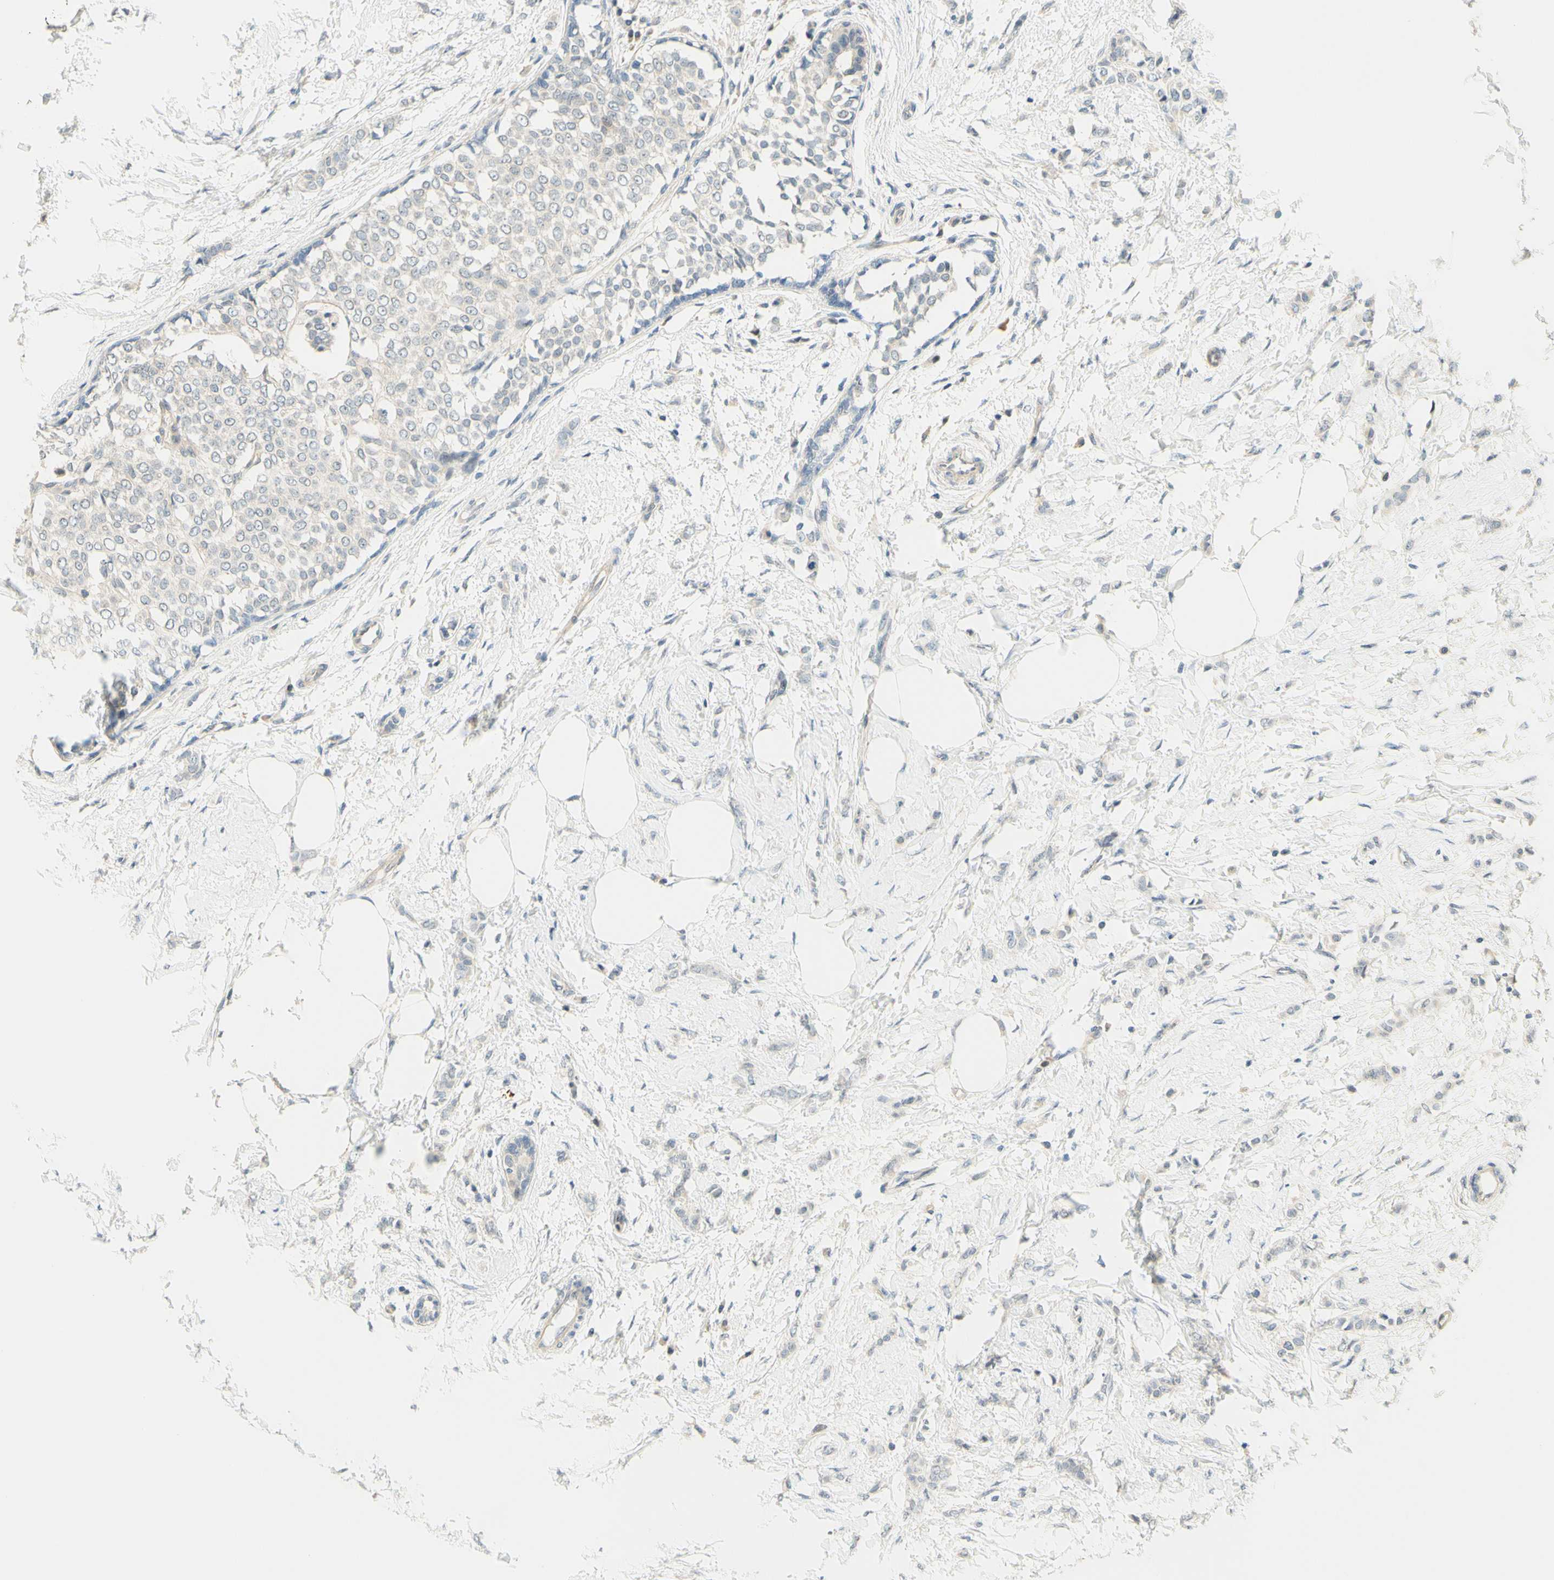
{"staining": {"intensity": "negative", "quantity": "none", "location": "none"}, "tissue": "breast cancer", "cell_type": "Tumor cells", "image_type": "cancer", "snomed": [{"axis": "morphology", "description": "Lobular carcinoma, in situ"}, {"axis": "morphology", "description": "Lobular carcinoma"}, {"axis": "topography", "description": "Breast"}], "caption": "Immunohistochemistry image of lobular carcinoma (breast) stained for a protein (brown), which demonstrates no expression in tumor cells. (Immunohistochemistry (ihc), brightfield microscopy, high magnification).", "gene": "C2CD2L", "patient": {"sex": "female", "age": 41}}